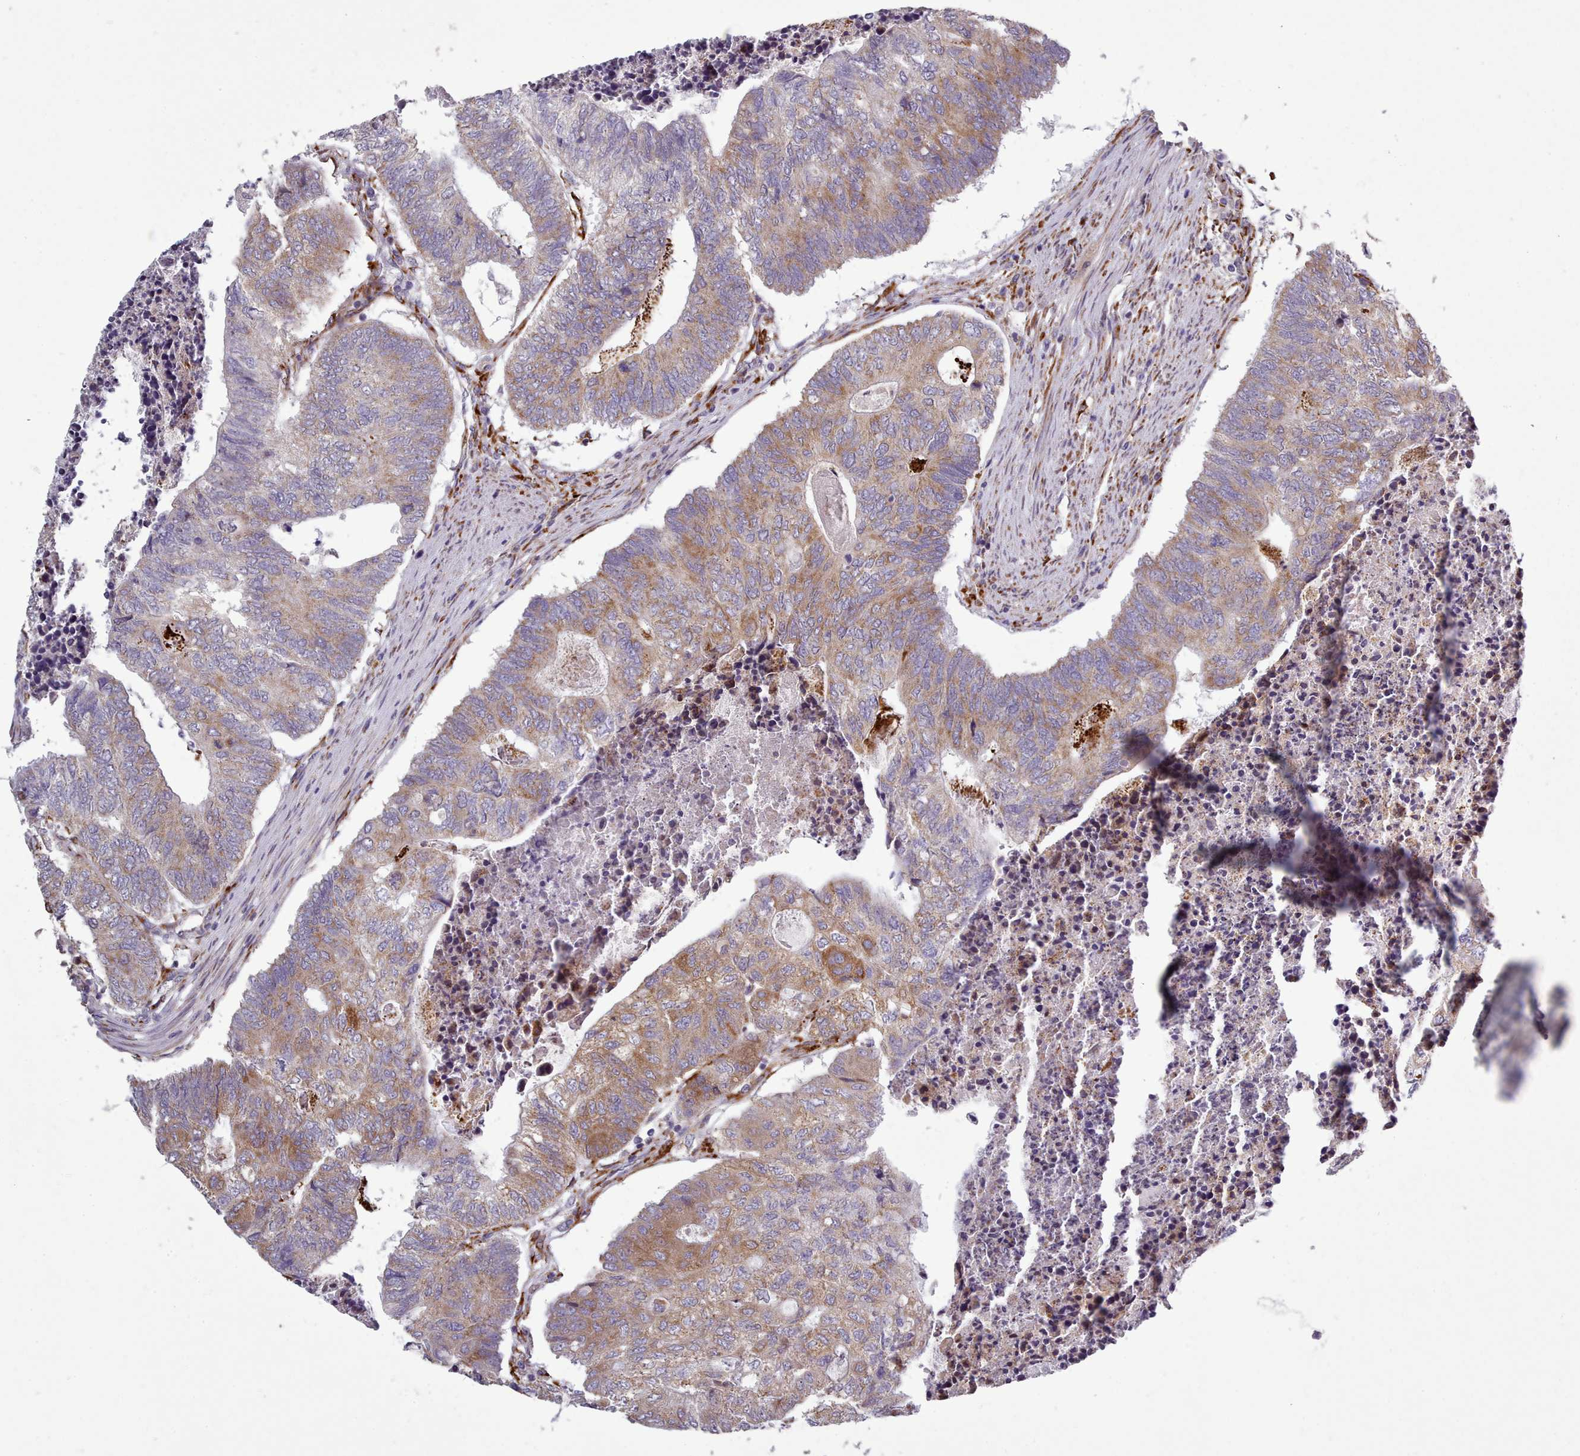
{"staining": {"intensity": "moderate", "quantity": "25%-75%", "location": "cytoplasmic/membranous"}, "tissue": "colorectal cancer", "cell_type": "Tumor cells", "image_type": "cancer", "snomed": [{"axis": "morphology", "description": "Adenocarcinoma, NOS"}, {"axis": "topography", "description": "Colon"}], "caption": "Colorectal cancer (adenocarcinoma) was stained to show a protein in brown. There is medium levels of moderate cytoplasmic/membranous positivity in about 25%-75% of tumor cells.", "gene": "FKBP10", "patient": {"sex": "female", "age": 67}}